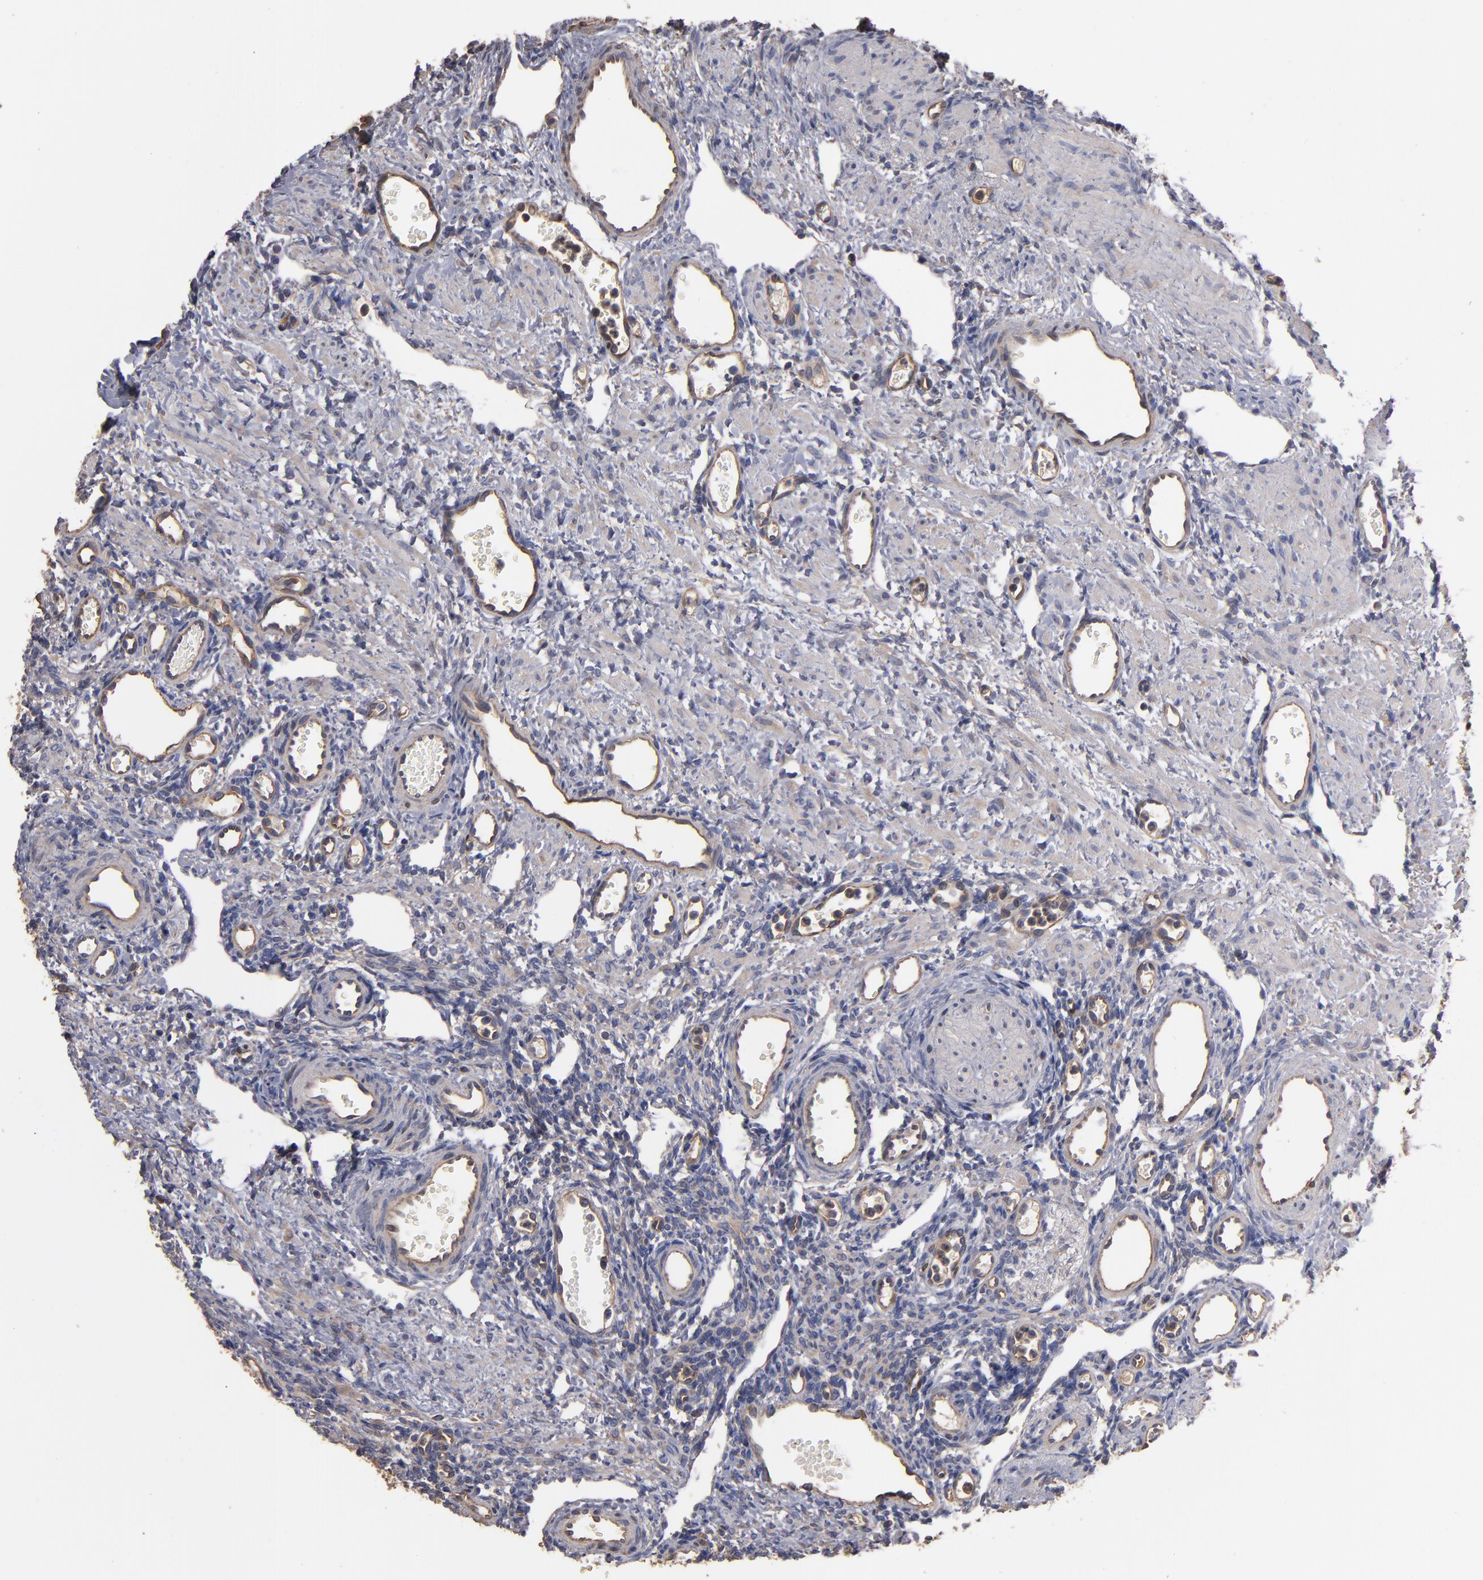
{"staining": {"intensity": "weak", "quantity": ">75%", "location": "cytoplasmic/membranous"}, "tissue": "ovary", "cell_type": "Ovarian stroma cells", "image_type": "normal", "snomed": [{"axis": "morphology", "description": "Normal tissue, NOS"}, {"axis": "topography", "description": "Ovary"}], "caption": "Weak cytoplasmic/membranous positivity is present in approximately >75% of ovarian stroma cells in unremarkable ovary.", "gene": "ESYT2", "patient": {"sex": "female", "age": 33}}